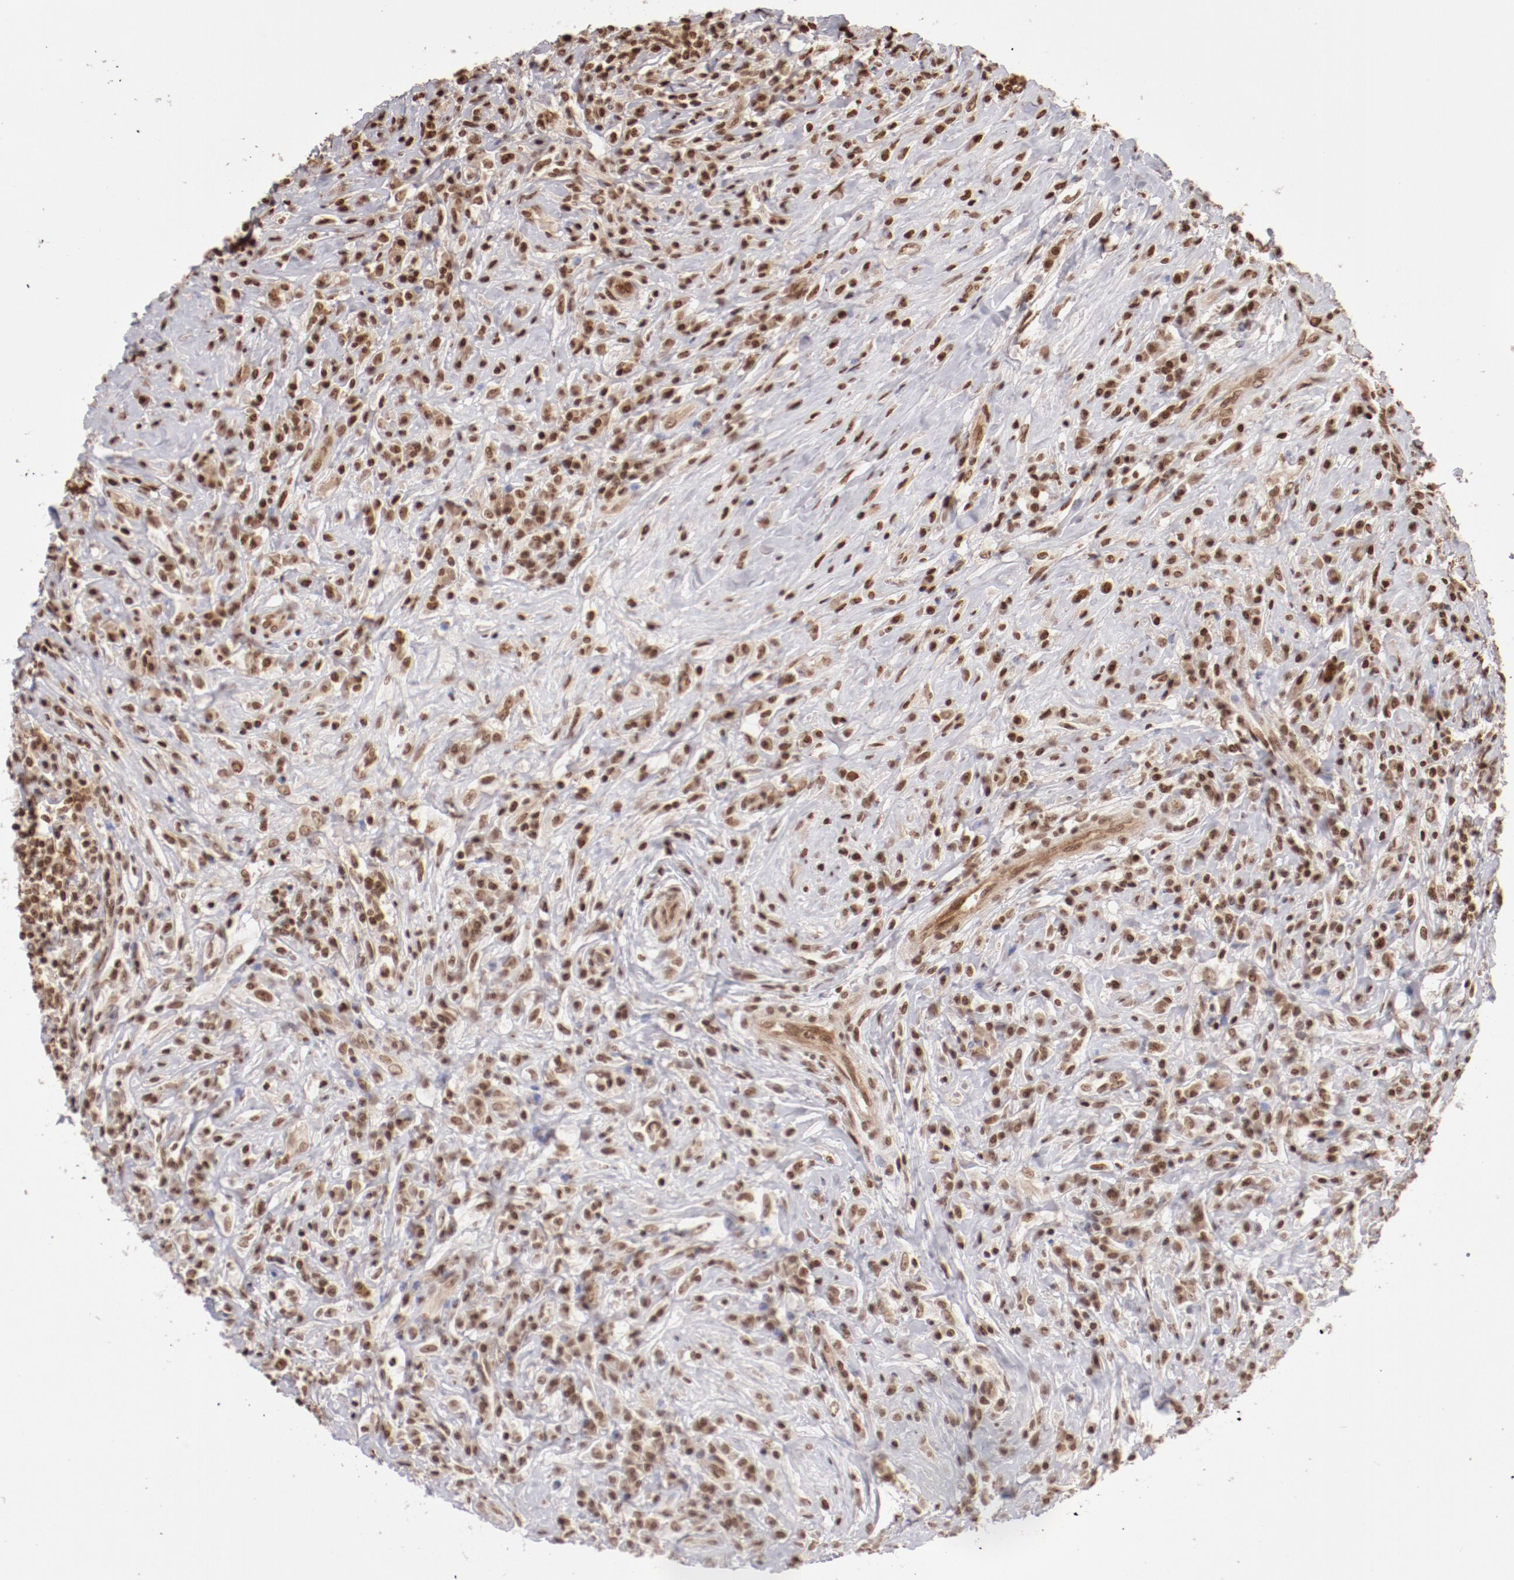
{"staining": {"intensity": "moderate", "quantity": ">75%", "location": "nuclear"}, "tissue": "lymphoma", "cell_type": "Tumor cells", "image_type": "cancer", "snomed": [{"axis": "morphology", "description": "Hodgkin's disease, NOS"}, {"axis": "topography", "description": "Lymph node"}], "caption": "Immunohistochemistry (DAB (3,3'-diaminobenzidine)) staining of Hodgkin's disease demonstrates moderate nuclear protein expression in approximately >75% of tumor cells.", "gene": "ABL2", "patient": {"sex": "female", "age": 25}}